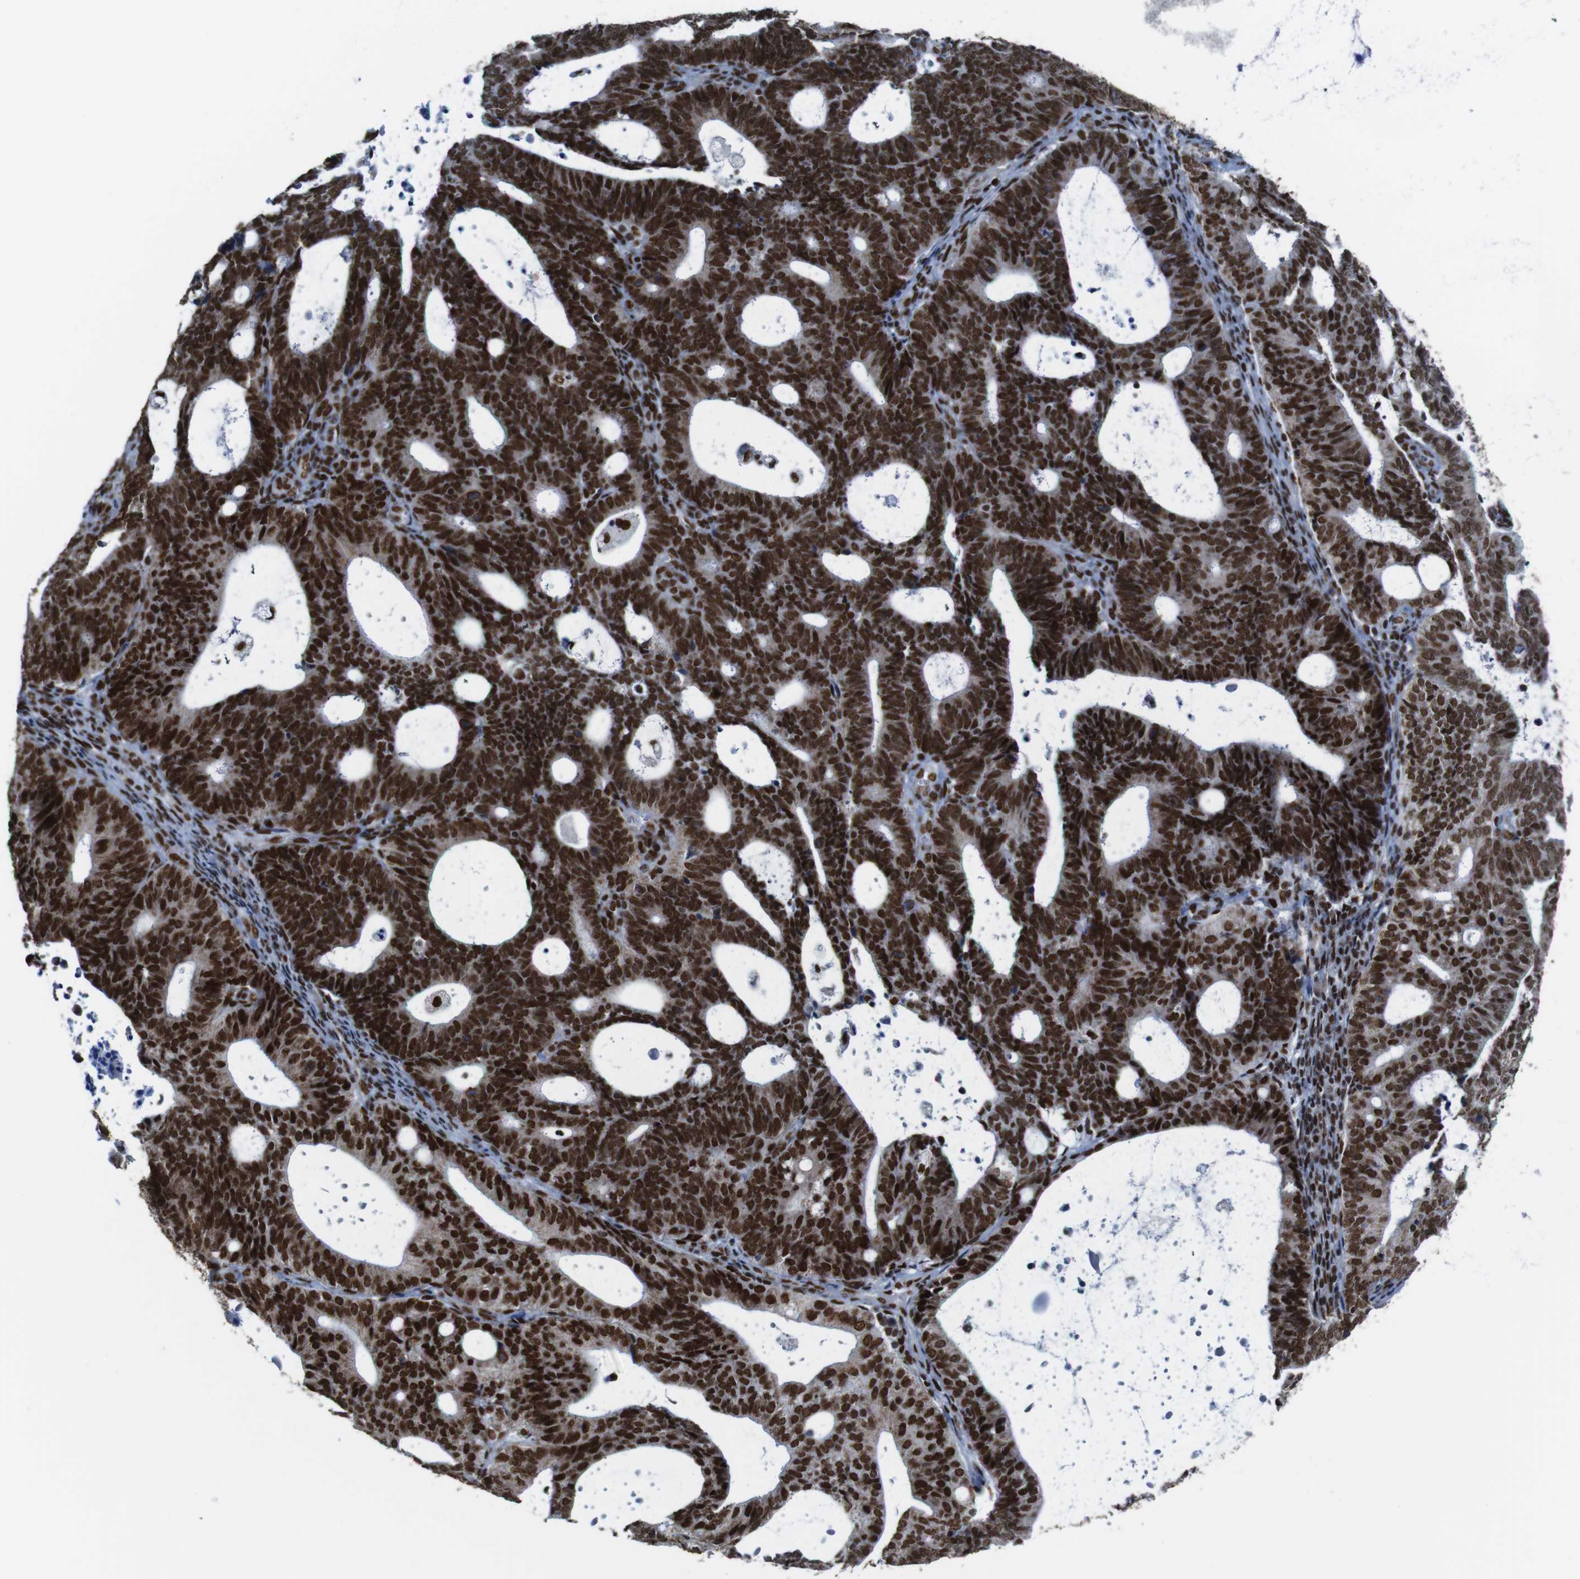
{"staining": {"intensity": "strong", "quantity": ">75%", "location": "nuclear"}, "tissue": "endometrial cancer", "cell_type": "Tumor cells", "image_type": "cancer", "snomed": [{"axis": "morphology", "description": "Adenocarcinoma, NOS"}, {"axis": "topography", "description": "Uterus"}], "caption": "IHC of human endometrial cancer reveals high levels of strong nuclear staining in approximately >75% of tumor cells.", "gene": "ROMO1", "patient": {"sex": "female", "age": 83}}